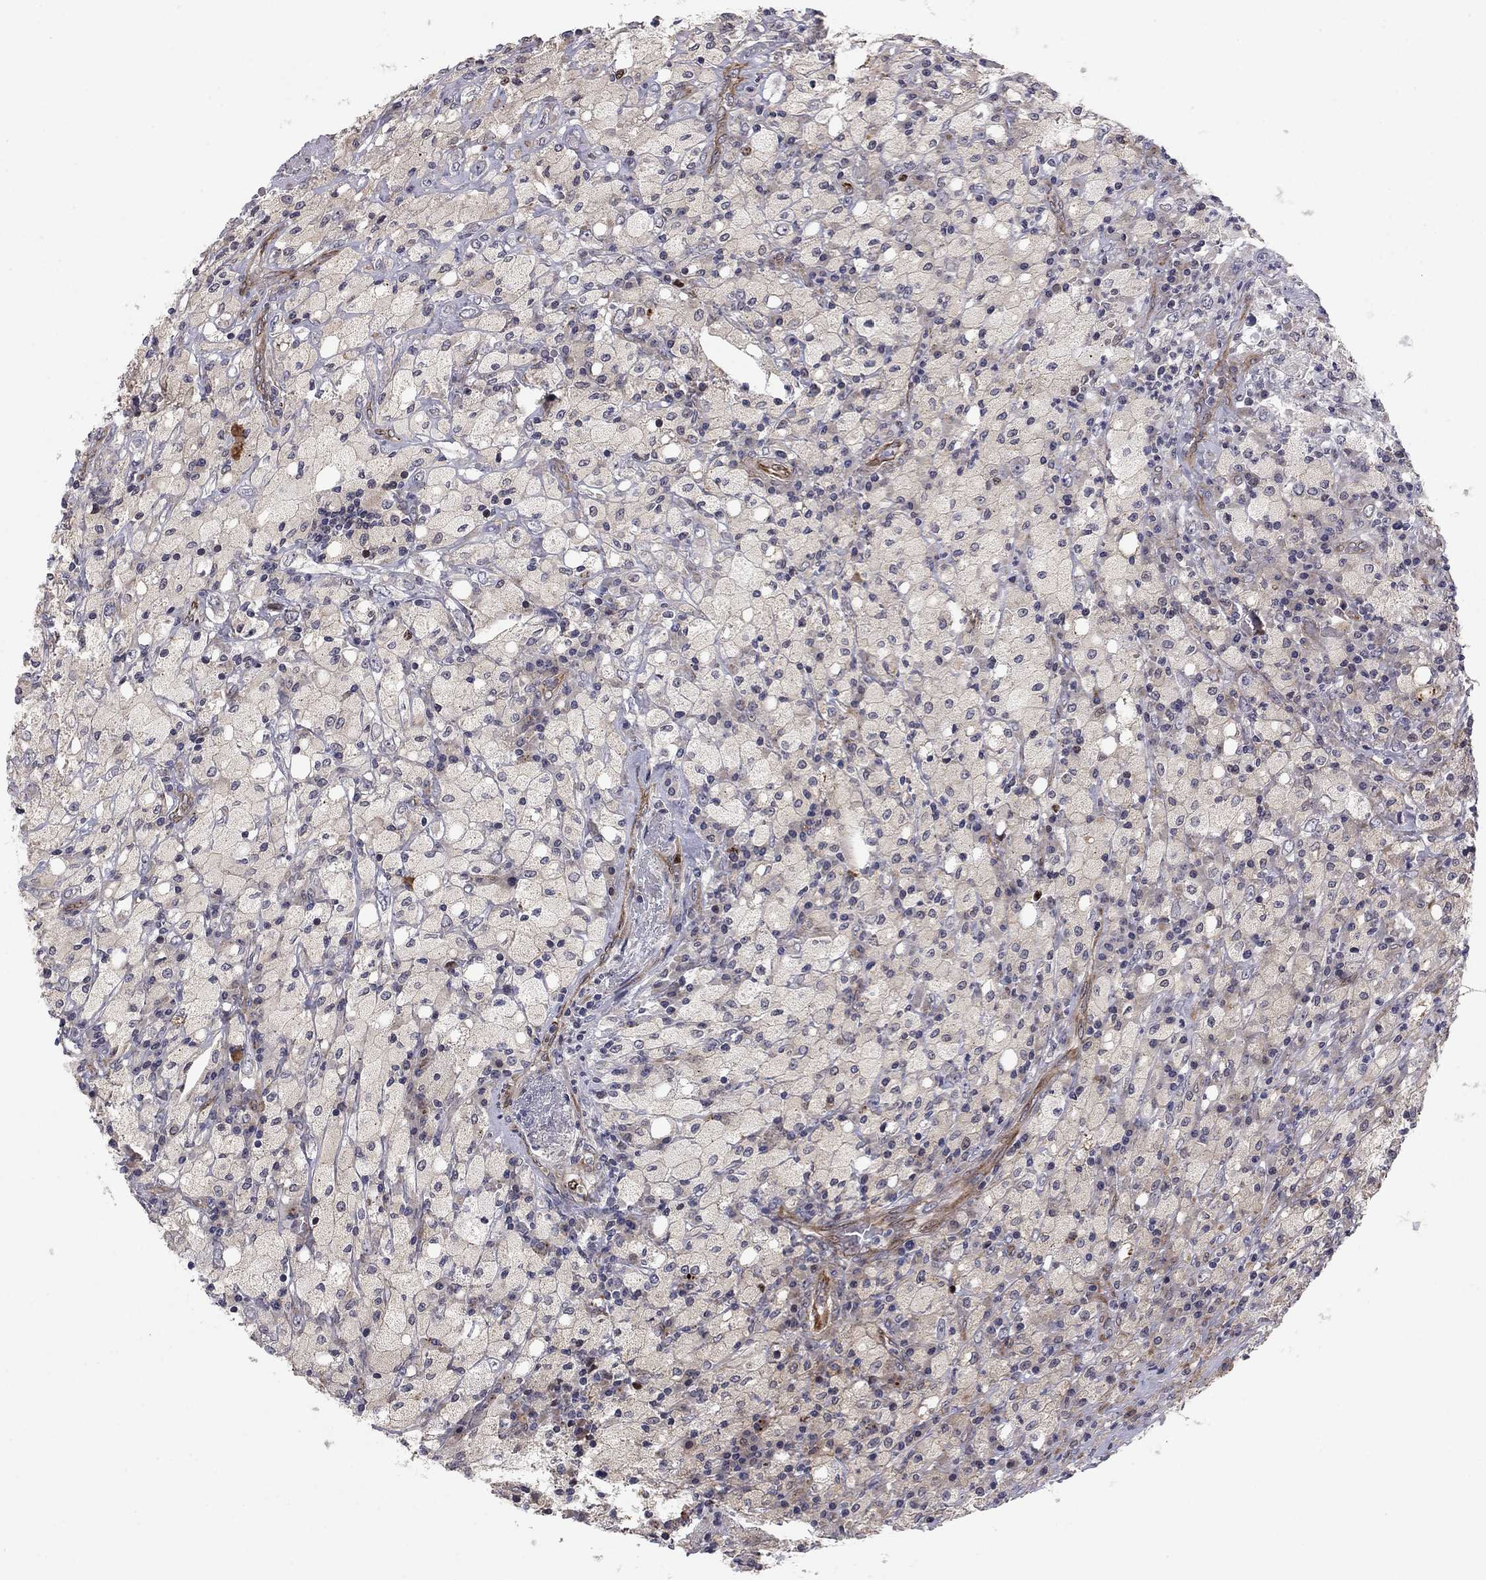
{"staining": {"intensity": "negative", "quantity": "none", "location": "none"}, "tissue": "testis cancer", "cell_type": "Tumor cells", "image_type": "cancer", "snomed": [{"axis": "morphology", "description": "Necrosis, NOS"}, {"axis": "morphology", "description": "Carcinoma, Embryonal, NOS"}, {"axis": "topography", "description": "Testis"}], "caption": "Immunohistochemical staining of testis cancer demonstrates no significant positivity in tumor cells. (Brightfield microscopy of DAB IHC at high magnification).", "gene": "BCL11A", "patient": {"sex": "male", "age": 19}}